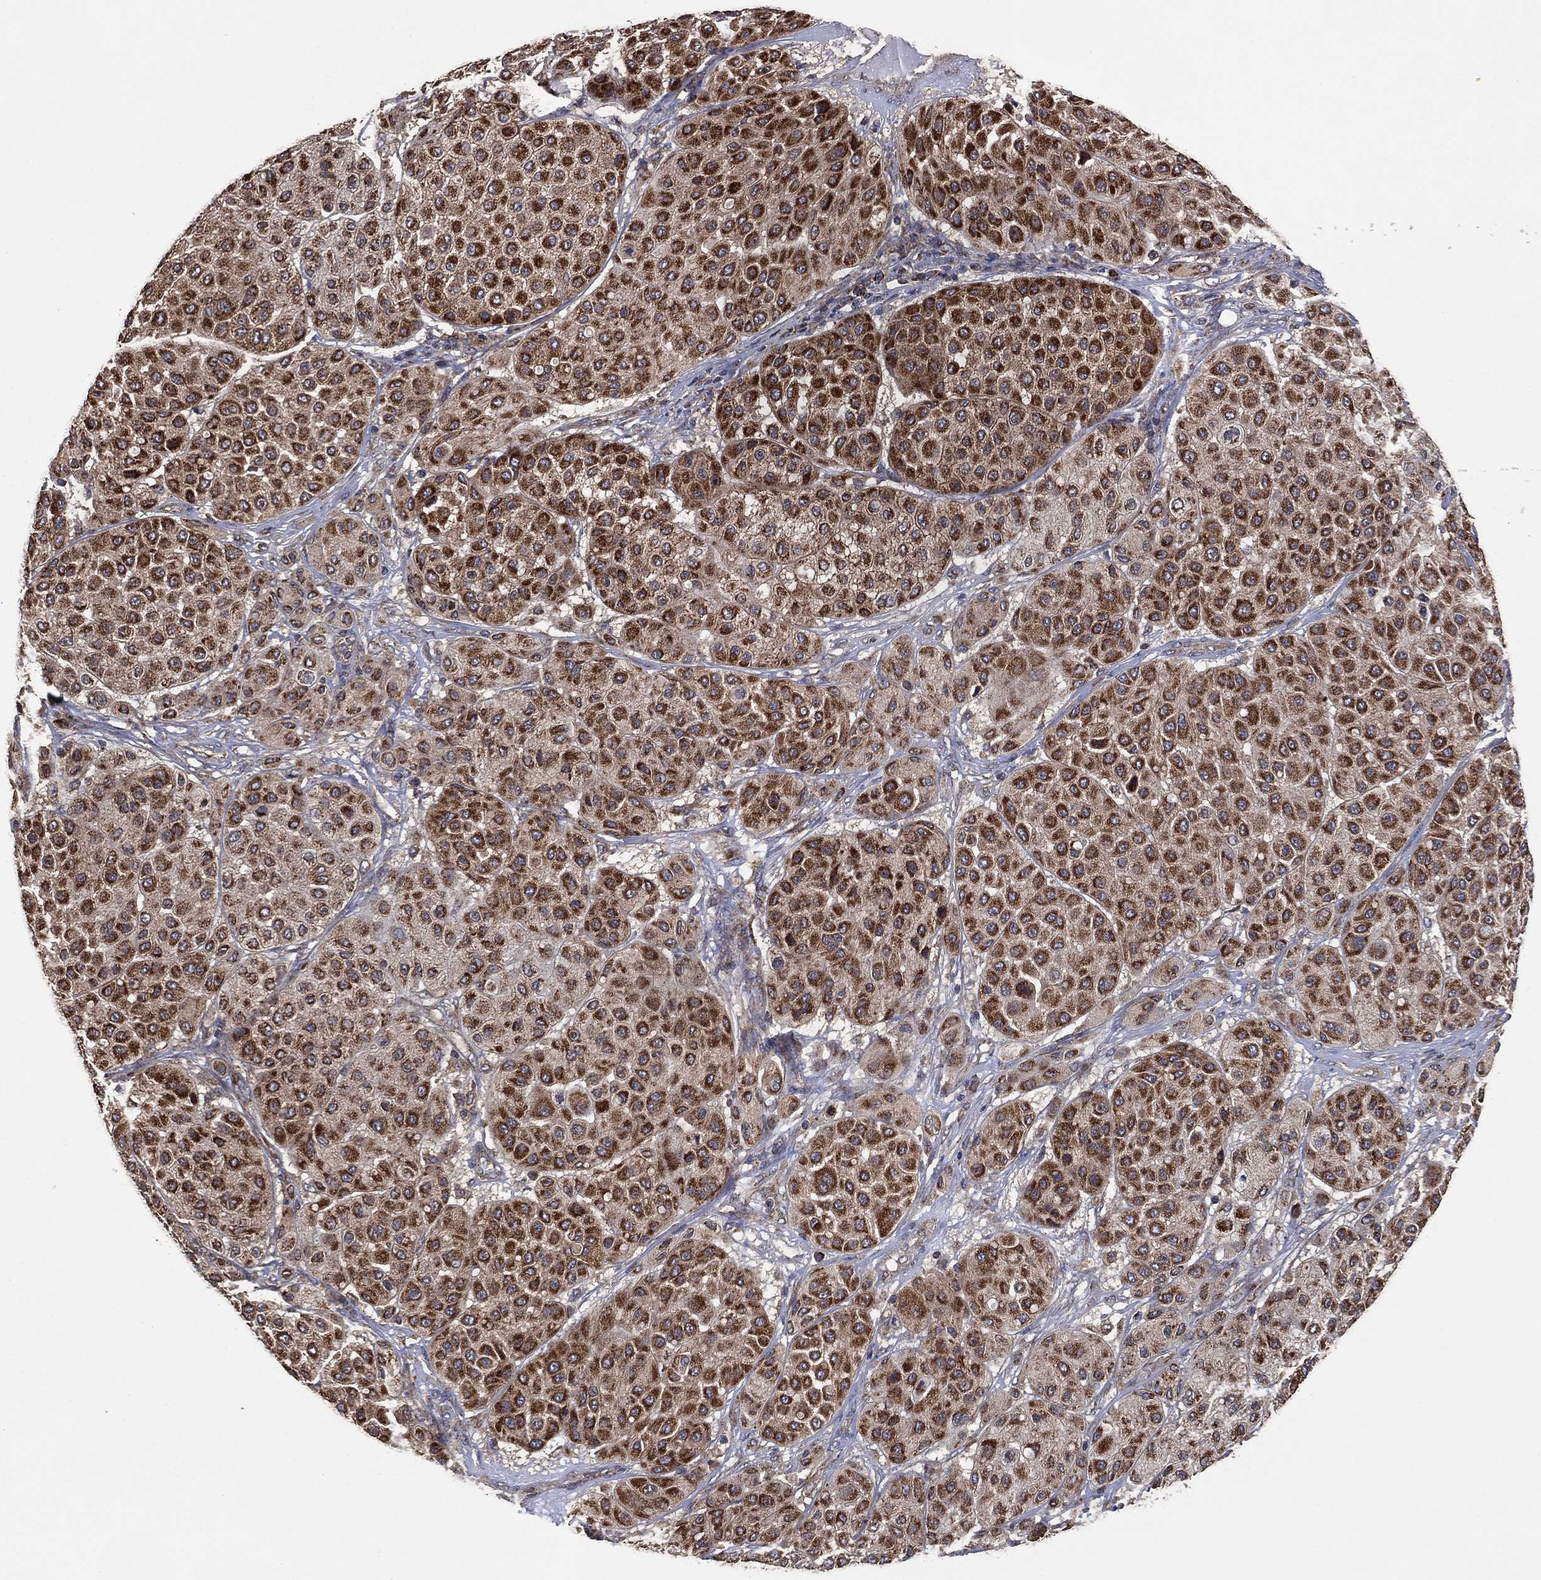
{"staining": {"intensity": "strong", "quantity": "25%-75%", "location": "cytoplasmic/membranous"}, "tissue": "melanoma", "cell_type": "Tumor cells", "image_type": "cancer", "snomed": [{"axis": "morphology", "description": "Malignant melanoma, Metastatic site"}, {"axis": "topography", "description": "Smooth muscle"}], "caption": "This photomicrograph displays malignant melanoma (metastatic site) stained with immunohistochemistry (IHC) to label a protein in brown. The cytoplasmic/membranous of tumor cells show strong positivity for the protein. Nuclei are counter-stained blue.", "gene": "LIMD1", "patient": {"sex": "male", "age": 41}}